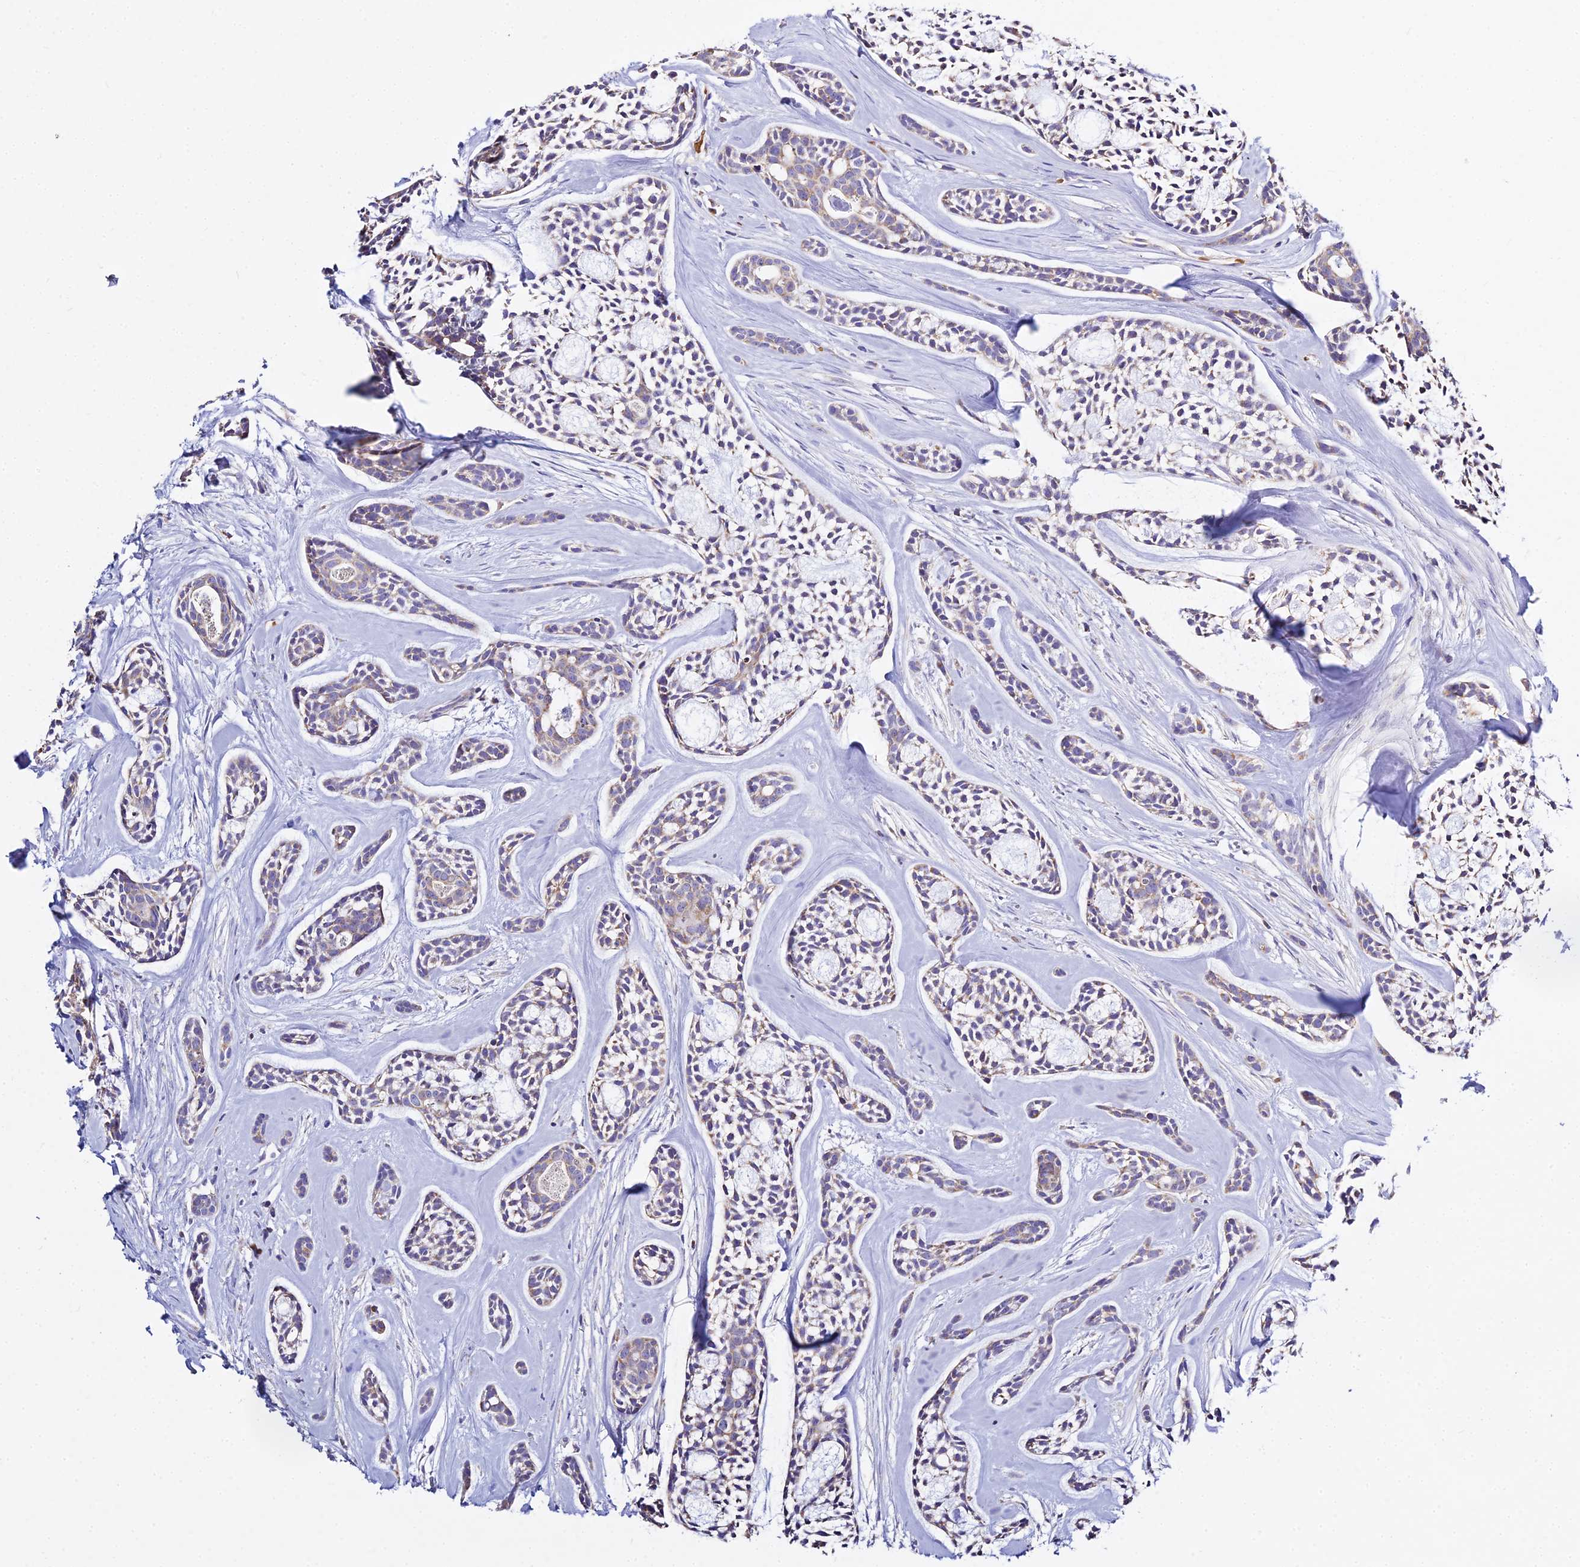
{"staining": {"intensity": "weak", "quantity": "<25%", "location": "cytoplasmic/membranous"}, "tissue": "head and neck cancer", "cell_type": "Tumor cells", "image_type": "cancer", "snomed": [{"axis": "morphology", "description": "Adenocarcinoma, NOS"}, {"axis": "topography", "description": "Subcutis"}, {"axis": "topography", "description": "Head-Neck"}], "caption": "Tumor cells show no significant protein expression in head and neck cancer. The staining is performed using DAB (3,3'-diaminobenzidine) brown chromogen with nuclei counter-stained in using hematoxylin.", "gene": "TYW5", "patient": {"sex": "female", "age": 73}}